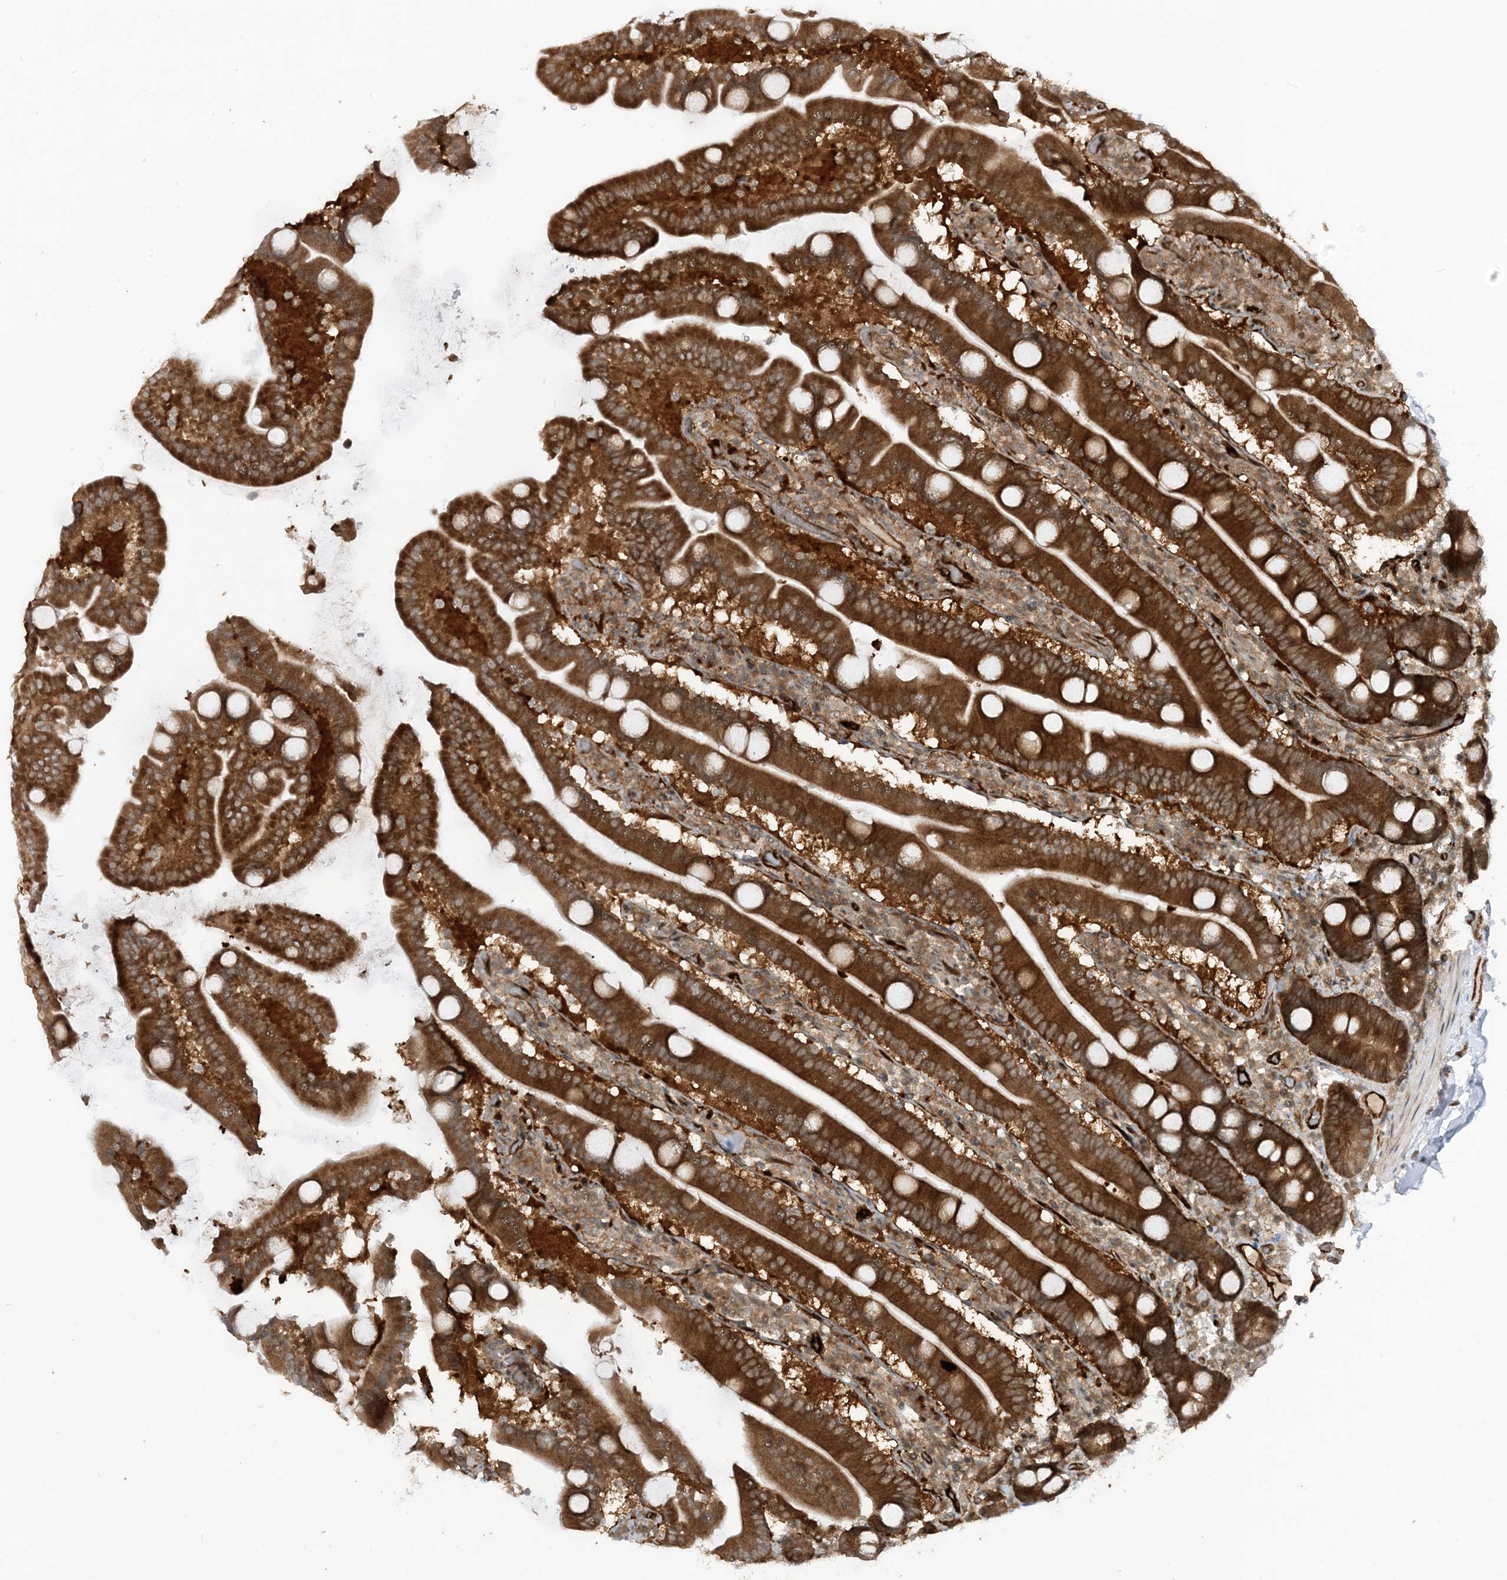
{"staining": {"intensity": "strong", "quantity": ">75%", "location": "cytoplasmic/membranous"}, "tissue": "duodenum", "cell_type": "Glandular cells", "image_type": "normal", "snomed": [{"axis": "morphology", "description": "Normal tissue, NOS"}, {"axis": "topography", "description": "Duodenum"}], "caption": "Protein expression by immunohistochemistry shows strong cytoplasmic/membranous positivity in about >75% of glandular cells in benign duodenum. (DAB IHC with brightfield microscopy, high magnification).", "gene": "CERT1", "patient": {"sex": "male", "age": 55}}